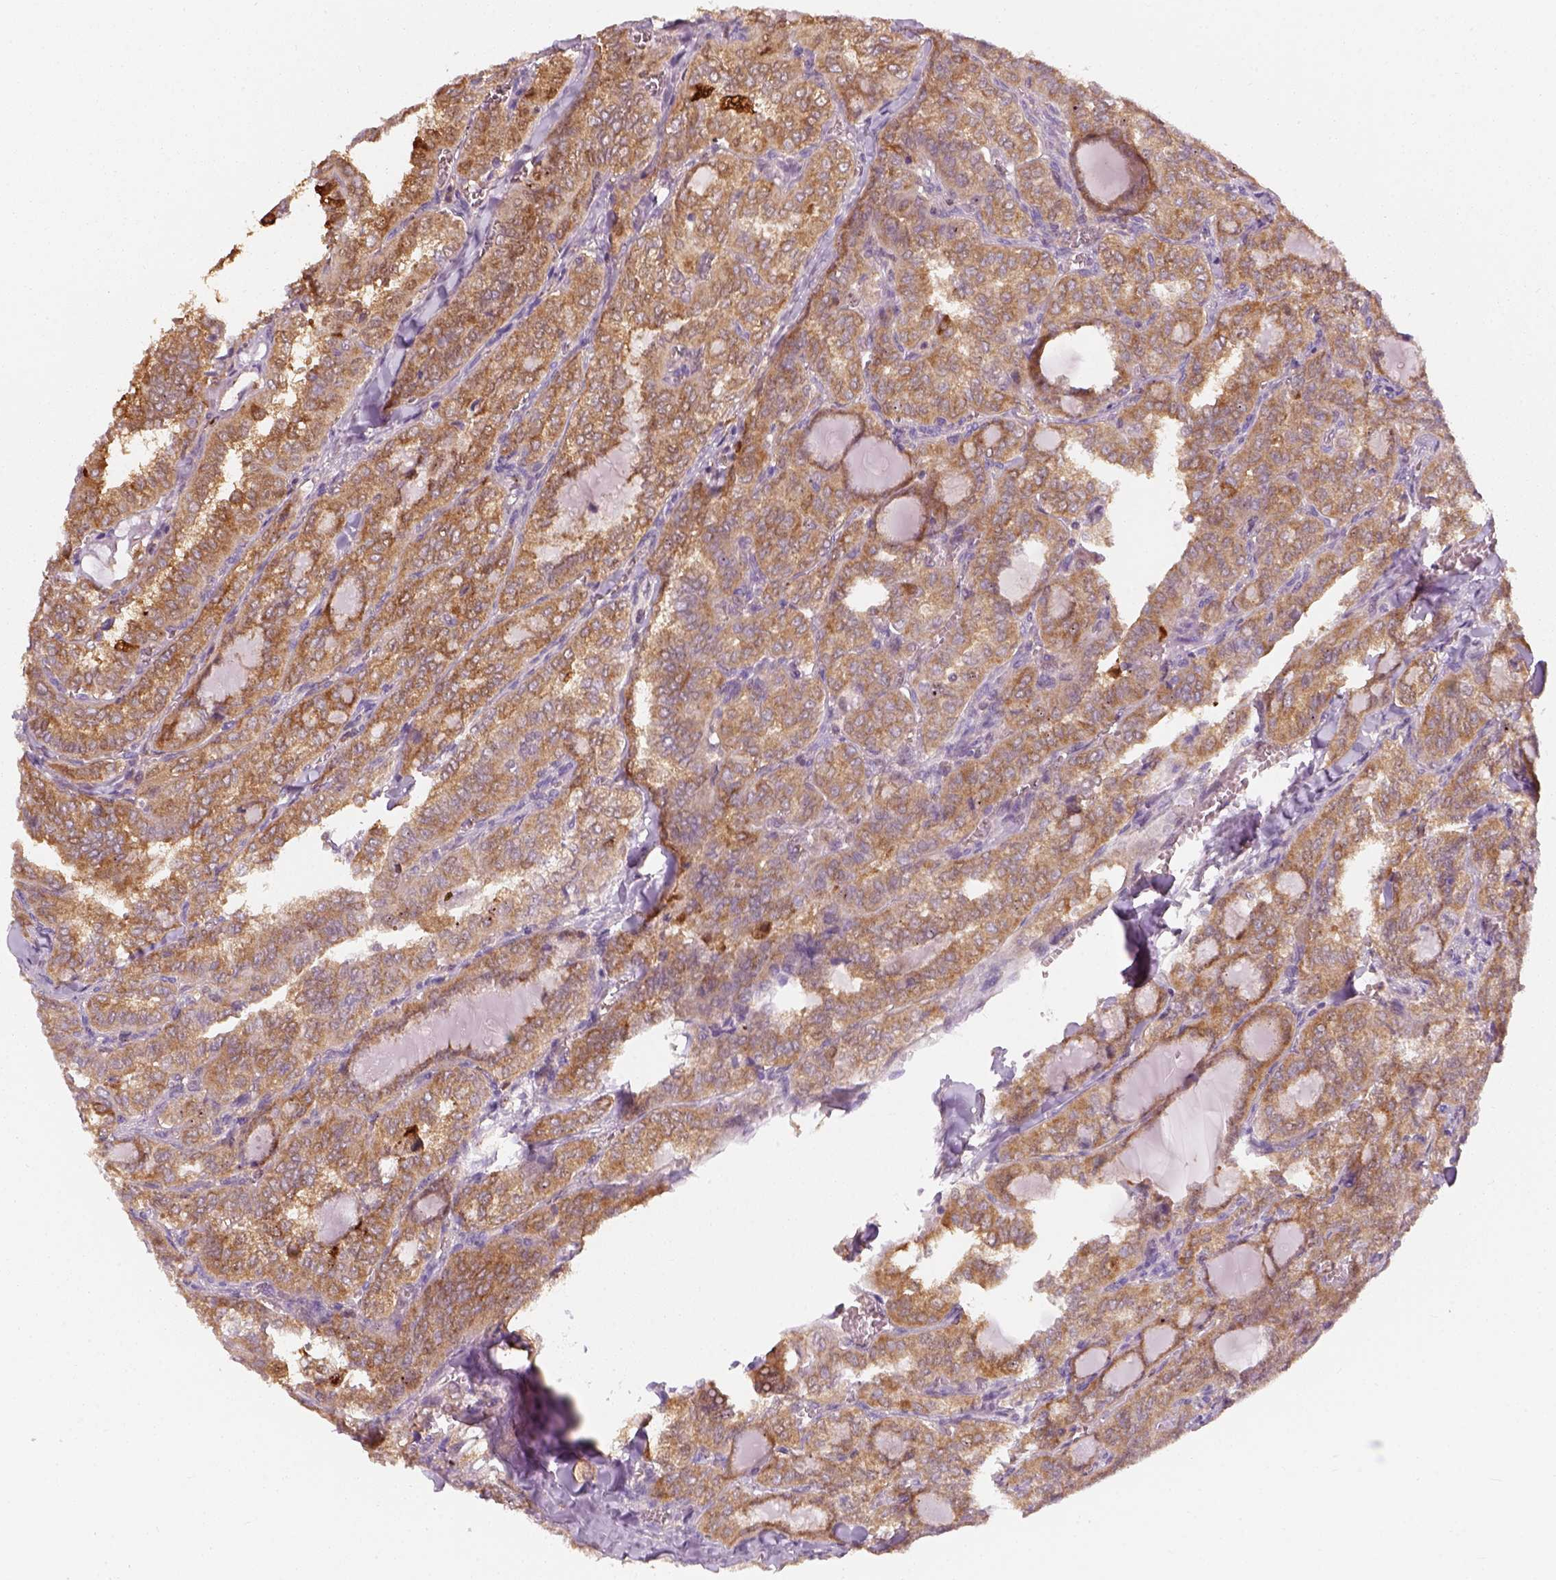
{"staining": {"intensity": "moderate", "quantity": ">75%", "location": "cytoplasmic/membranous"}, "tissue": "thyroid cancer", "cell_type": "Tumor cells", "image_type": "cancer", "snomed": [{"axis": "morphology", "description": "Papillary adenocarcinoma, NOS"}, {"axis": "topography", "description": "Thyroid gland"}], "caption": "The histopathology image exhibits staining of thyroid papillary adenocarcinoma, revealing moderate cytoplasmic/membranous protein staining (brown color) within tumor cells.", "gene": "SQSTM1", "patient": {"sex": "female", "age": 41}}